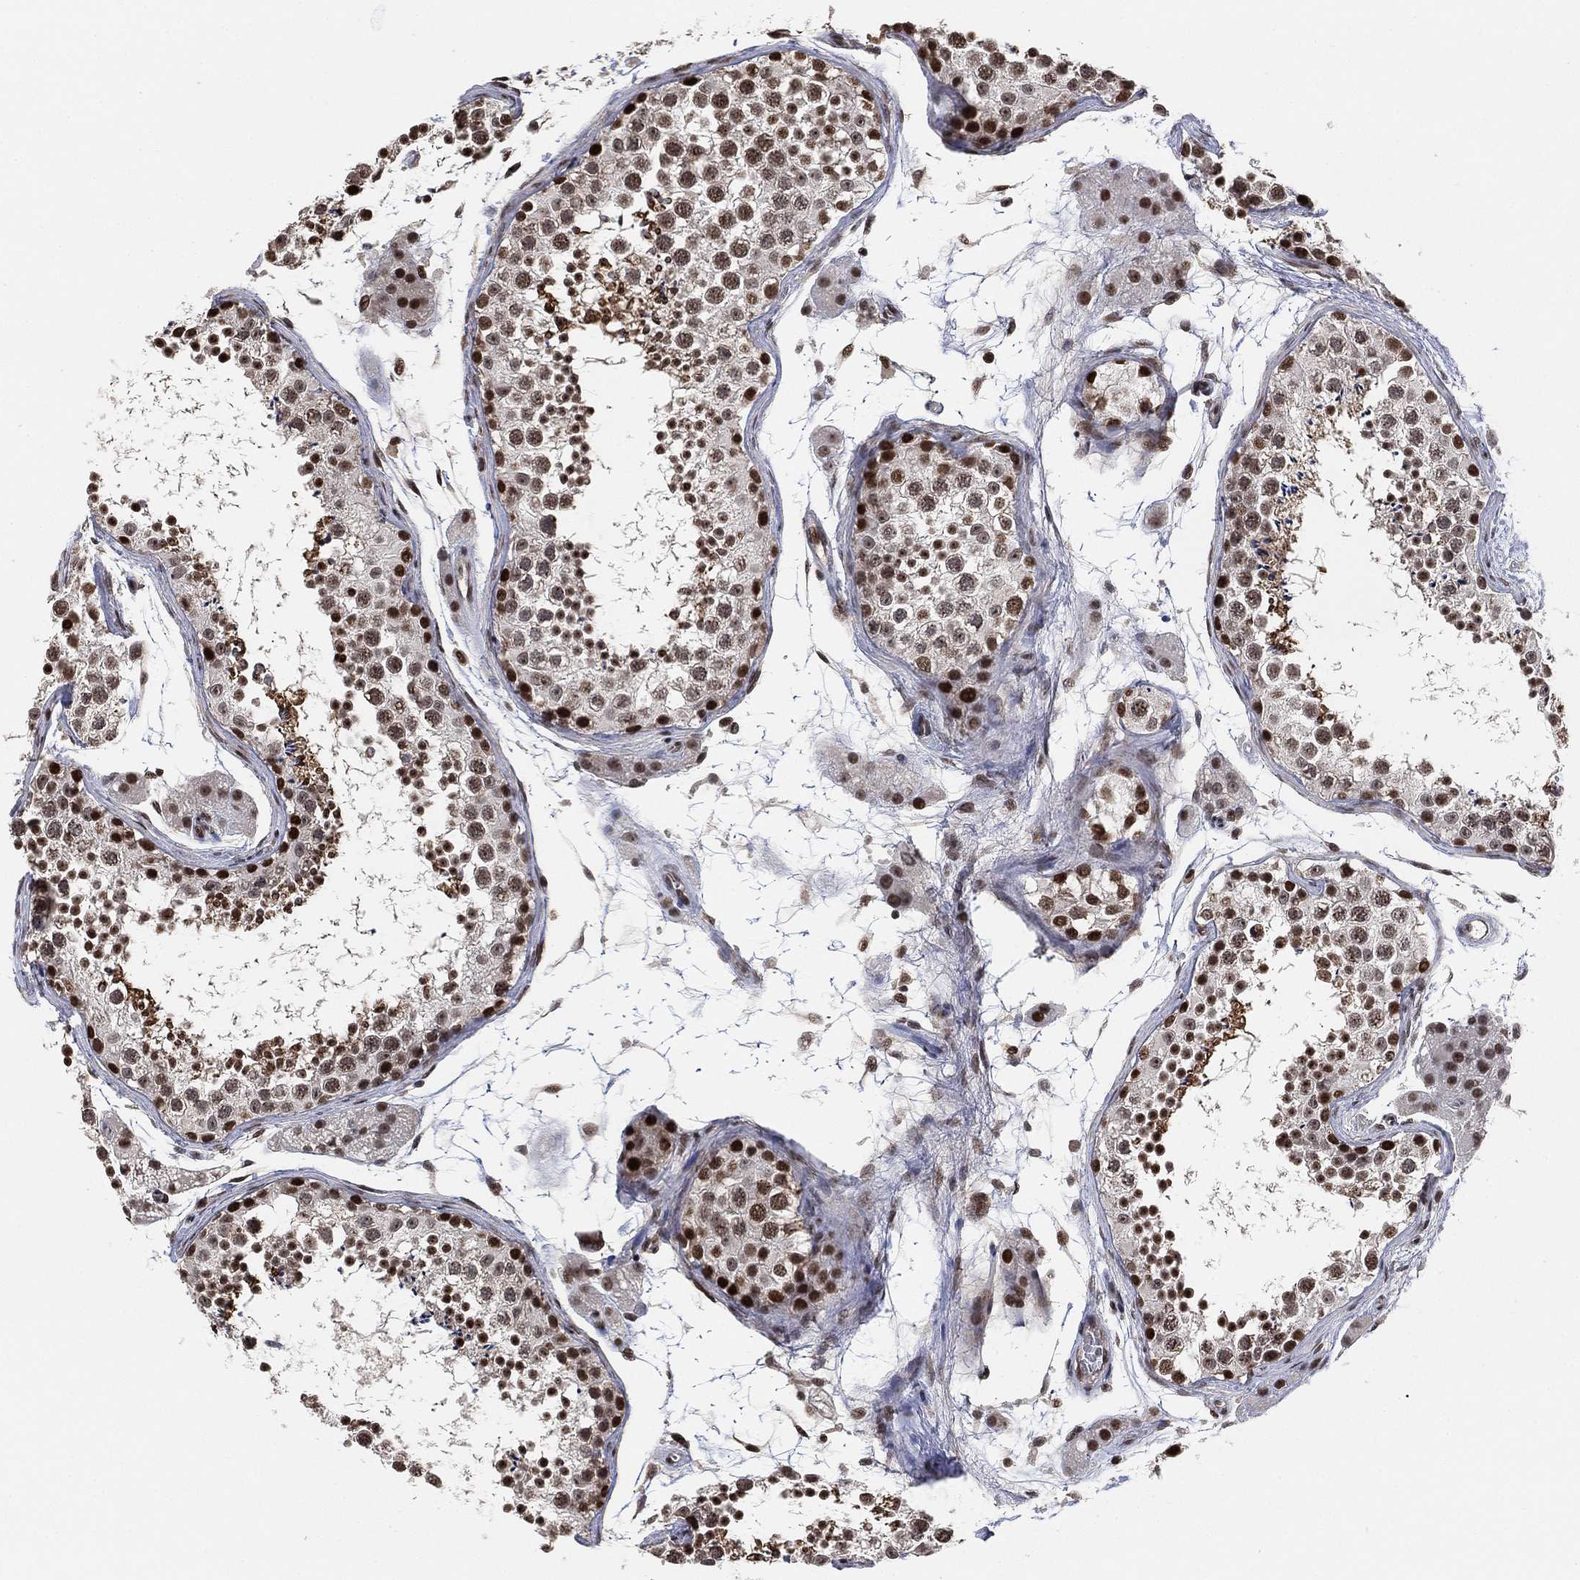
{"staining": {"intensity": "strong", "quantity": ">75%", "location": "cytoplasmic/membranous,nuclear"}, "tissue": "testis", "cell_type": "Cells in seminiferous ducts", "image_type": "normal", "snomed": [{"axis": "morphology", "description": "Normal tissue, NOS"}, {"axis": "topography", "description": "Testis"}], "caption": "An IHC micrograph of unremarkable tissue is shown. Protein staining in brown labels strong cytoplasmic/membranous,nuclear positivity in testis within cells in seminiferous ducts.", "gene": "ZSCAN30", "patient": {"sex": "male", "age": 41}}